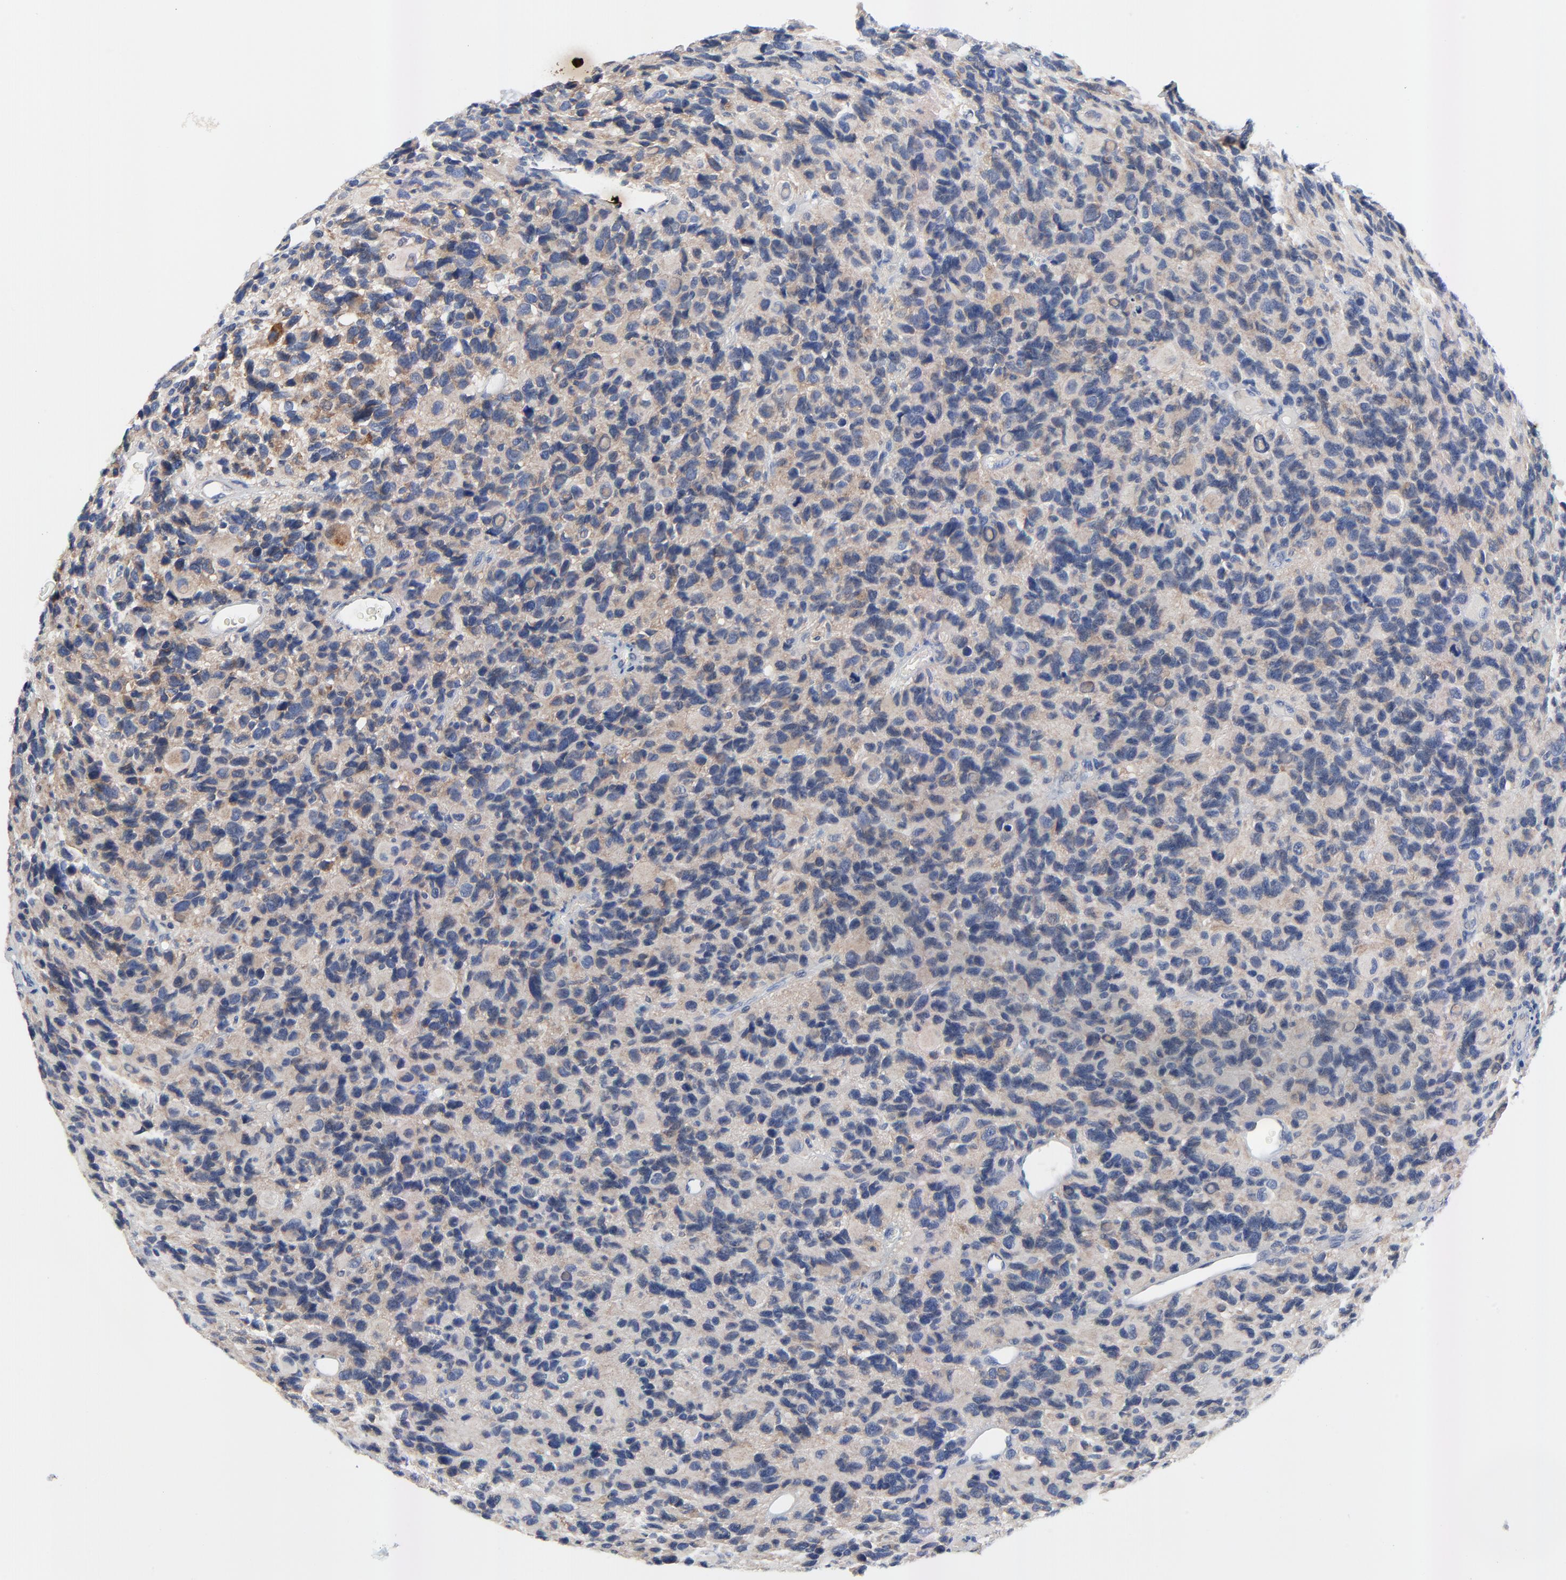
{"staining": {"intensity": "weak", "quantity": "<25%", "location": "cytoplasmic/membranous"}, "tissue": "glioma", "cell_type": "Tumor cells", "image_type": "cancer", "snomed": [{"axis": "morphology", "description": "Glioma, malignant, High grade"}, {"axis": "topography", "description": "Brain"}], "caption": "This is an immunohistochemistry (IHC) histopathology image of human malignant high-grade glioma. There is no positivity in tumor cells.", "gene": "VAV2", "patient": {"sex": "male", "age": 77}}